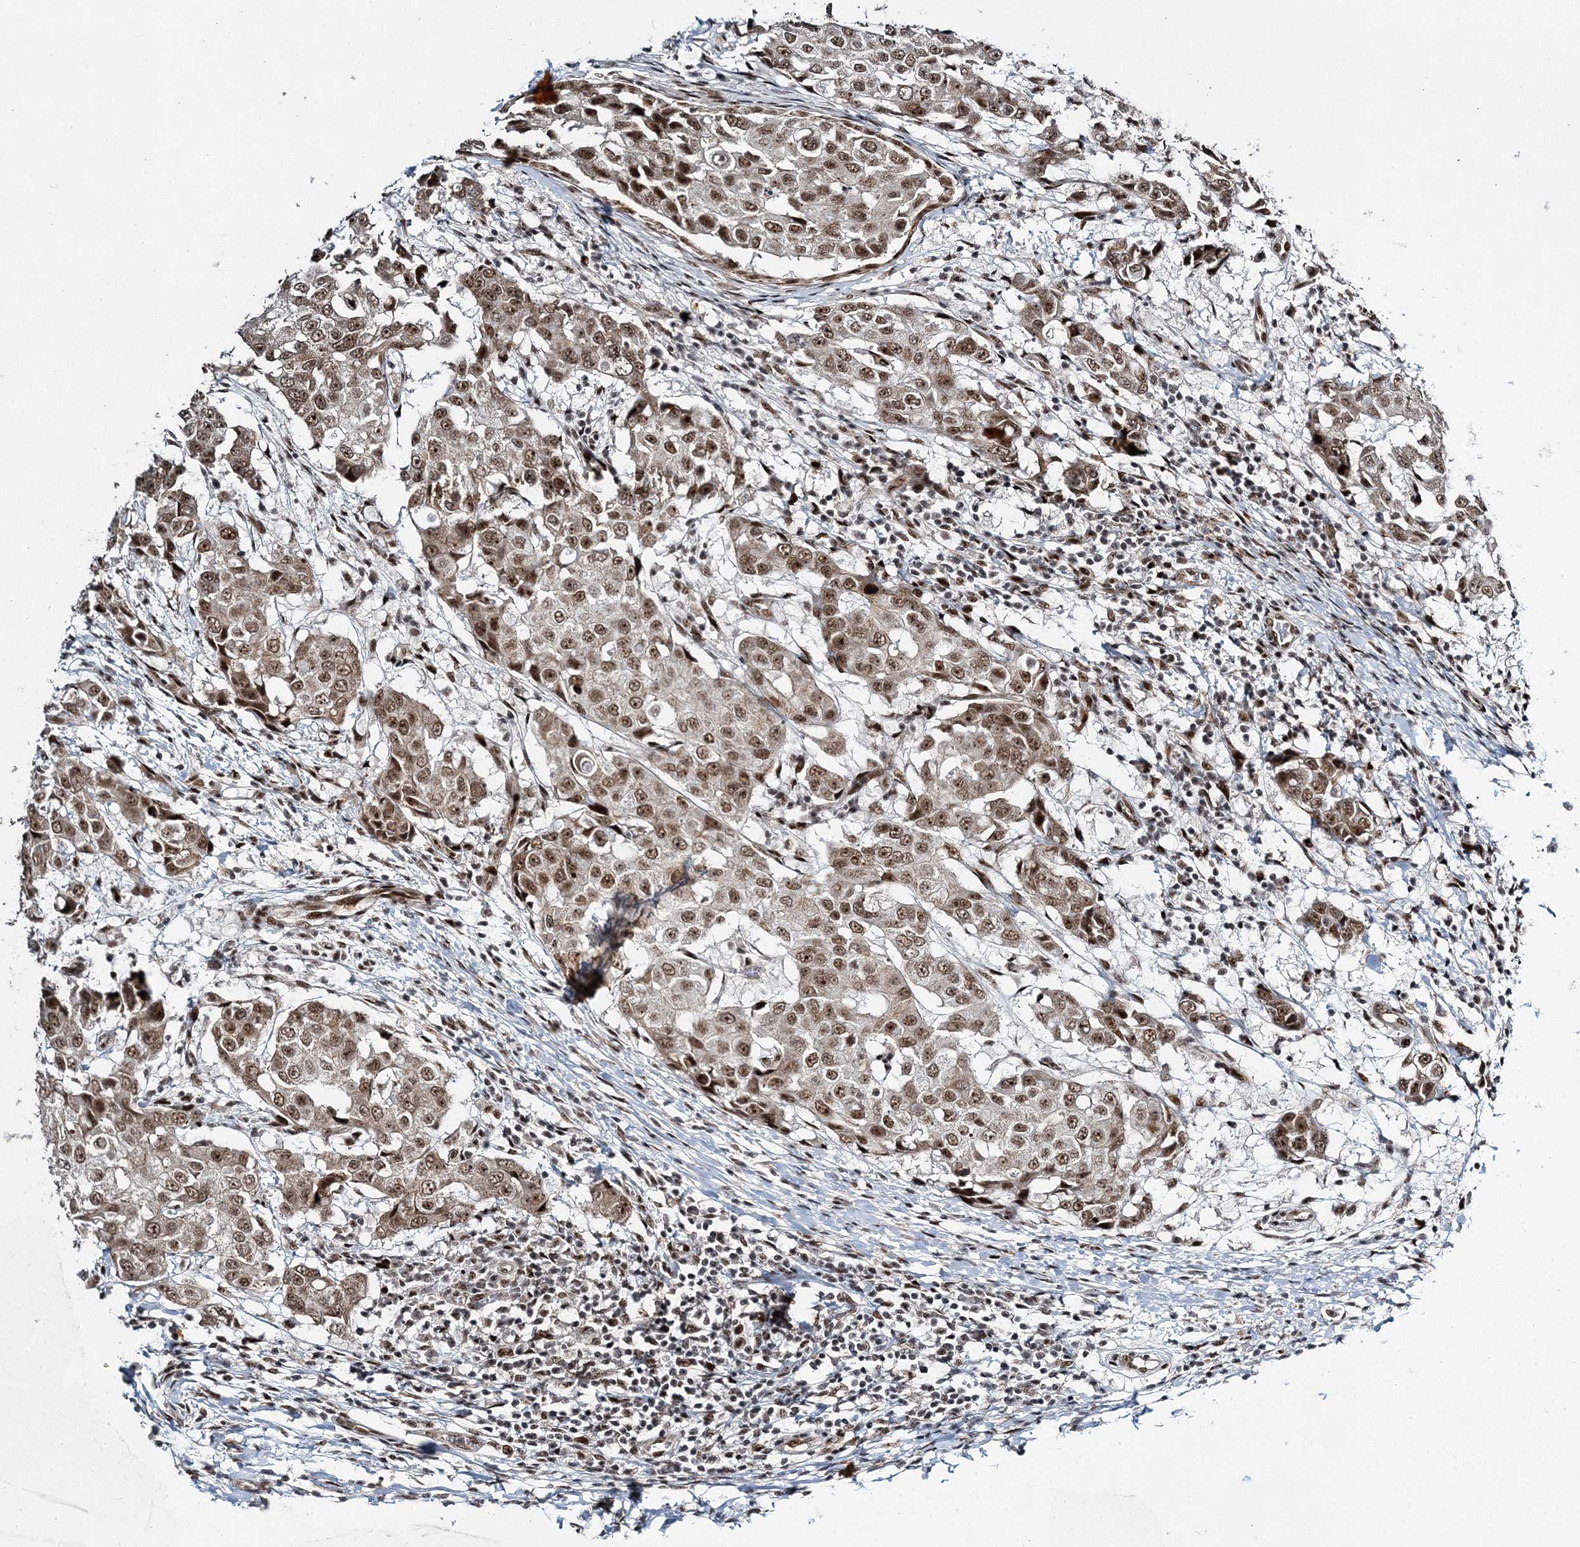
{"staining": {"intensity": "moderate", "quantity": ">75%", "location": "nuclear"}, "tissue": "breast cancer", "cell_type": "Tumor cells", "image_type": "cancer", "snomed": [{"axis": "morphology", "description": "Duct carcinoma"}, {"axis": "topography", "description": "Breast"}], "caption": "This image demonstrates IHC staining of human infiltrating ductal carcinoma (breast), with medium moderate nuclear positivity in approximately >75% of tumor cells.", "gene": "CWC22", "patient": {"sex": "female", "age": 27}}